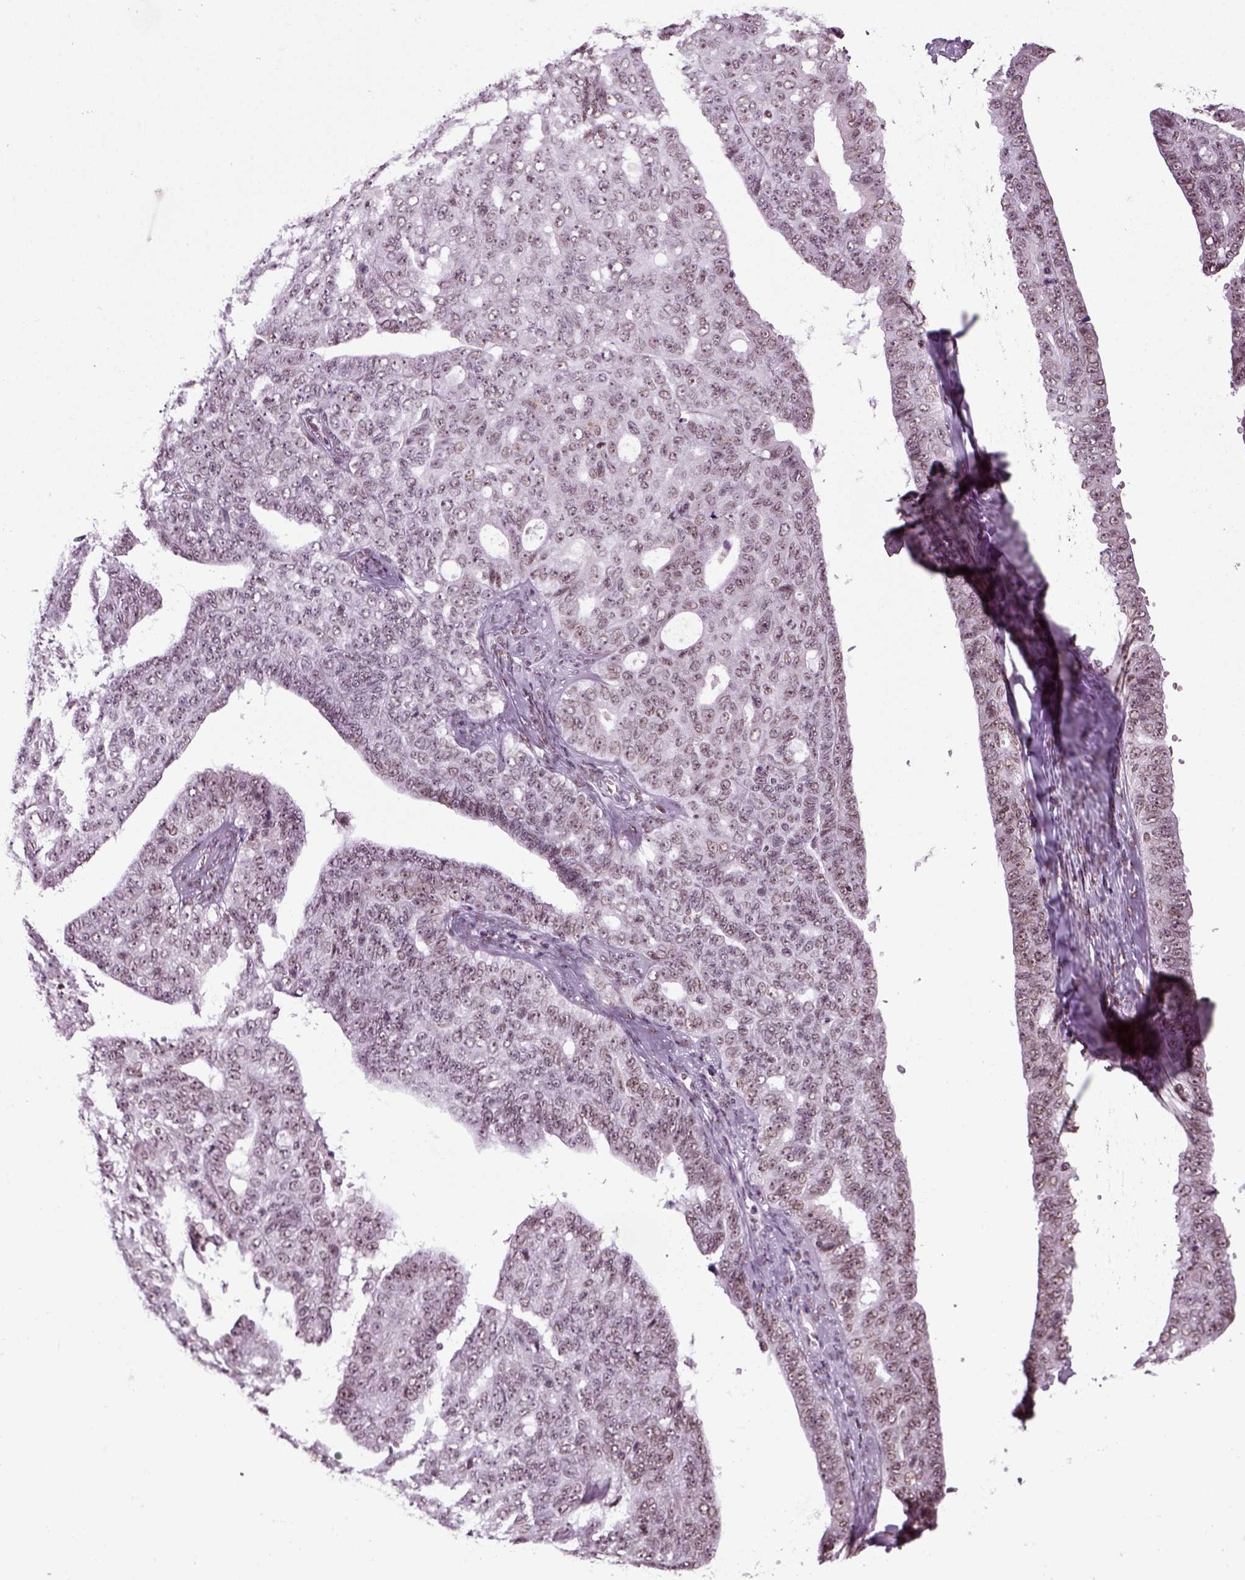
{"staining": {"intensity": "negative", "quantity": "none", "location": "none"}, "tissue": "ovarian cancer", "cell_type": "Tumor cells", "image_type": "cancer", "snomed": [{"axis": "morphology", "description": "Cystadenocarcinoma, serous, NOS"}, {"axis": "topography", "description": "Ovary"}], "caption": "High magnification brightfield microscopy of ovarian cancer (serous cystadenocarcinoma) stained with DAB (brown) and counterstained with hematoxylin (blue): tumor cells show no significant staining.", "gene": "RCOR3", "patient": {"sex": "female", "age": 71}}